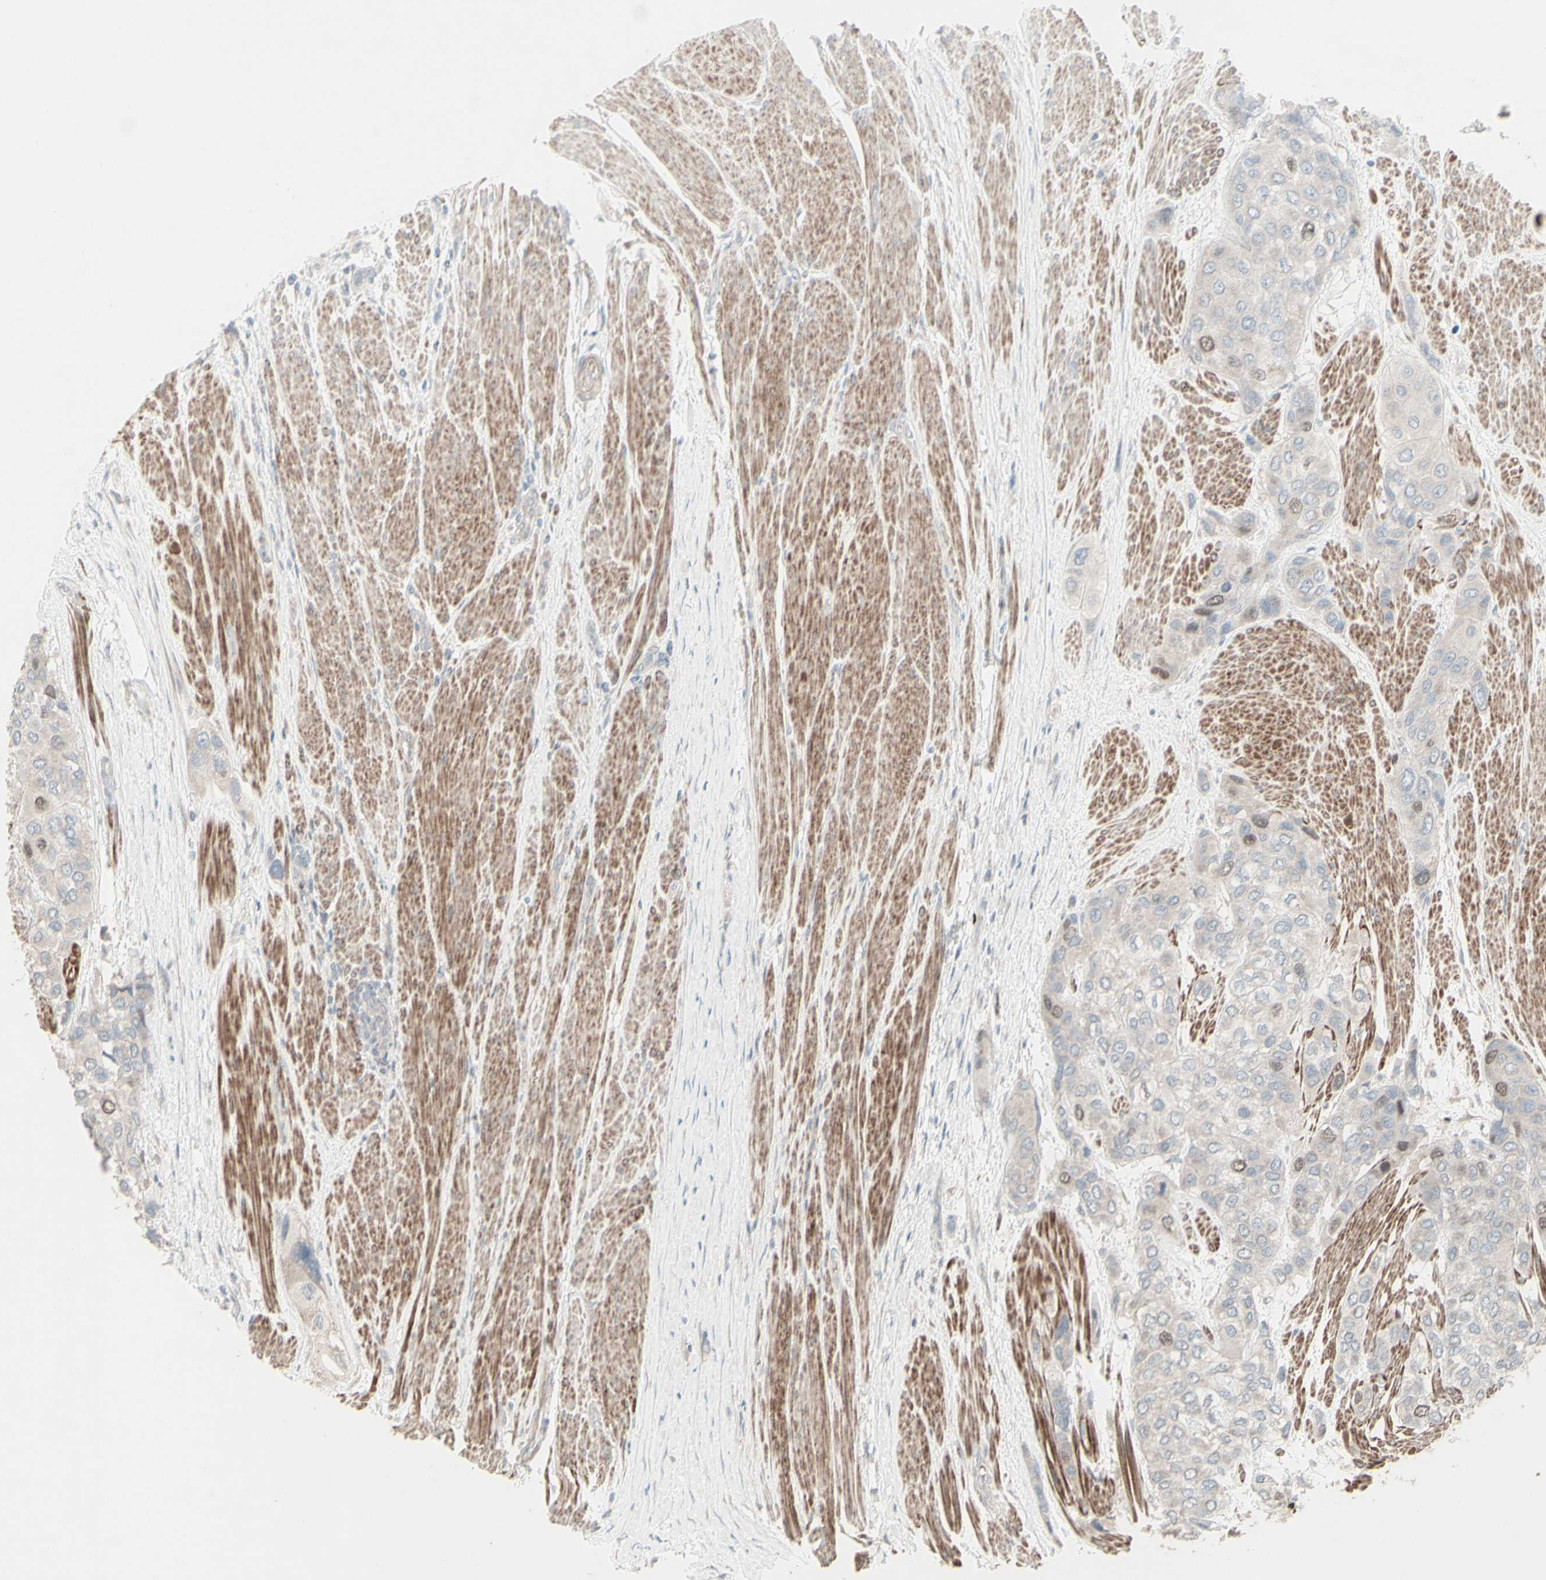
{"staining": {"intensity": "weak", "quantity": "<25%", "location": "nuclear"}, "tissue": "urothelial cancer", "cell_type": "Tumor cells", "image_type": "cancer", "snomed": [{"axis": "morphology", "description": "Urothelial carcinoma, High grade"}, {"axis": "topography", "description": "Urinary bladder"}], "caption": "Urothelial carcinoma (high-grade) was stained to show a protein in brown. There is no significant expression in tumor cells.", "gene": "GMNN", "patient": {"sex": "female", "age": 56}}